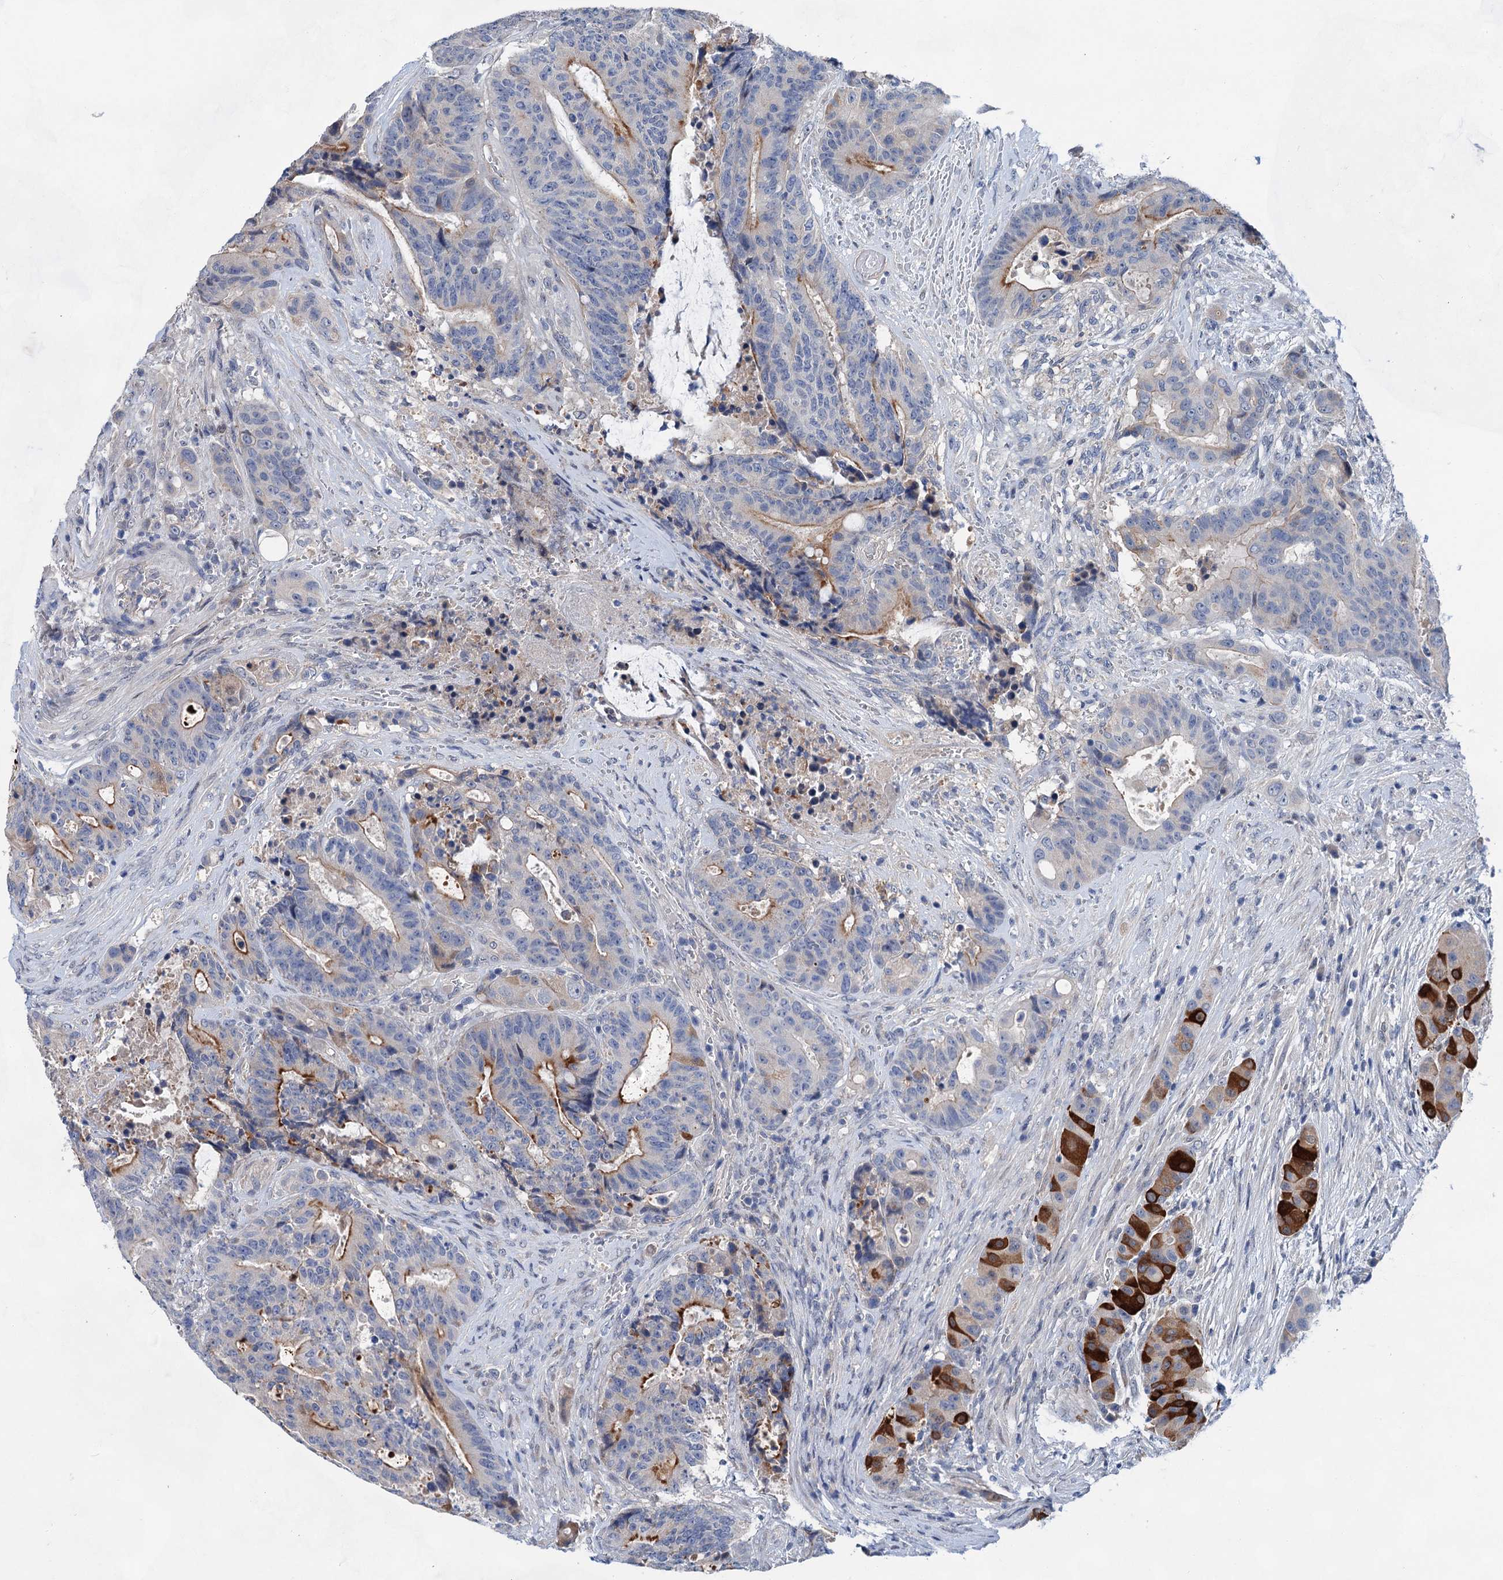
{"staining": {"intensity": "moderate", "quantity": "<25%", "location": "cytoplasmic/membranous"}, "tissue": "colorectal cancer", "cell_type": "Tumor cells", "image_type": "cancer", "snomed": [{"axis": "morphology", "description": "Adenocarcinoma, NOS"}, {"axis": "topography", "description": "Rectum"}], "caption": "Human colorectal adenocarcinoma stained for a protein (brown) reveals moderate cytoplasmic/membranous positive staining in about <25% of tumor cells.", "gene": "MORN3", "patient": {"sex": "male", "age": 69}}